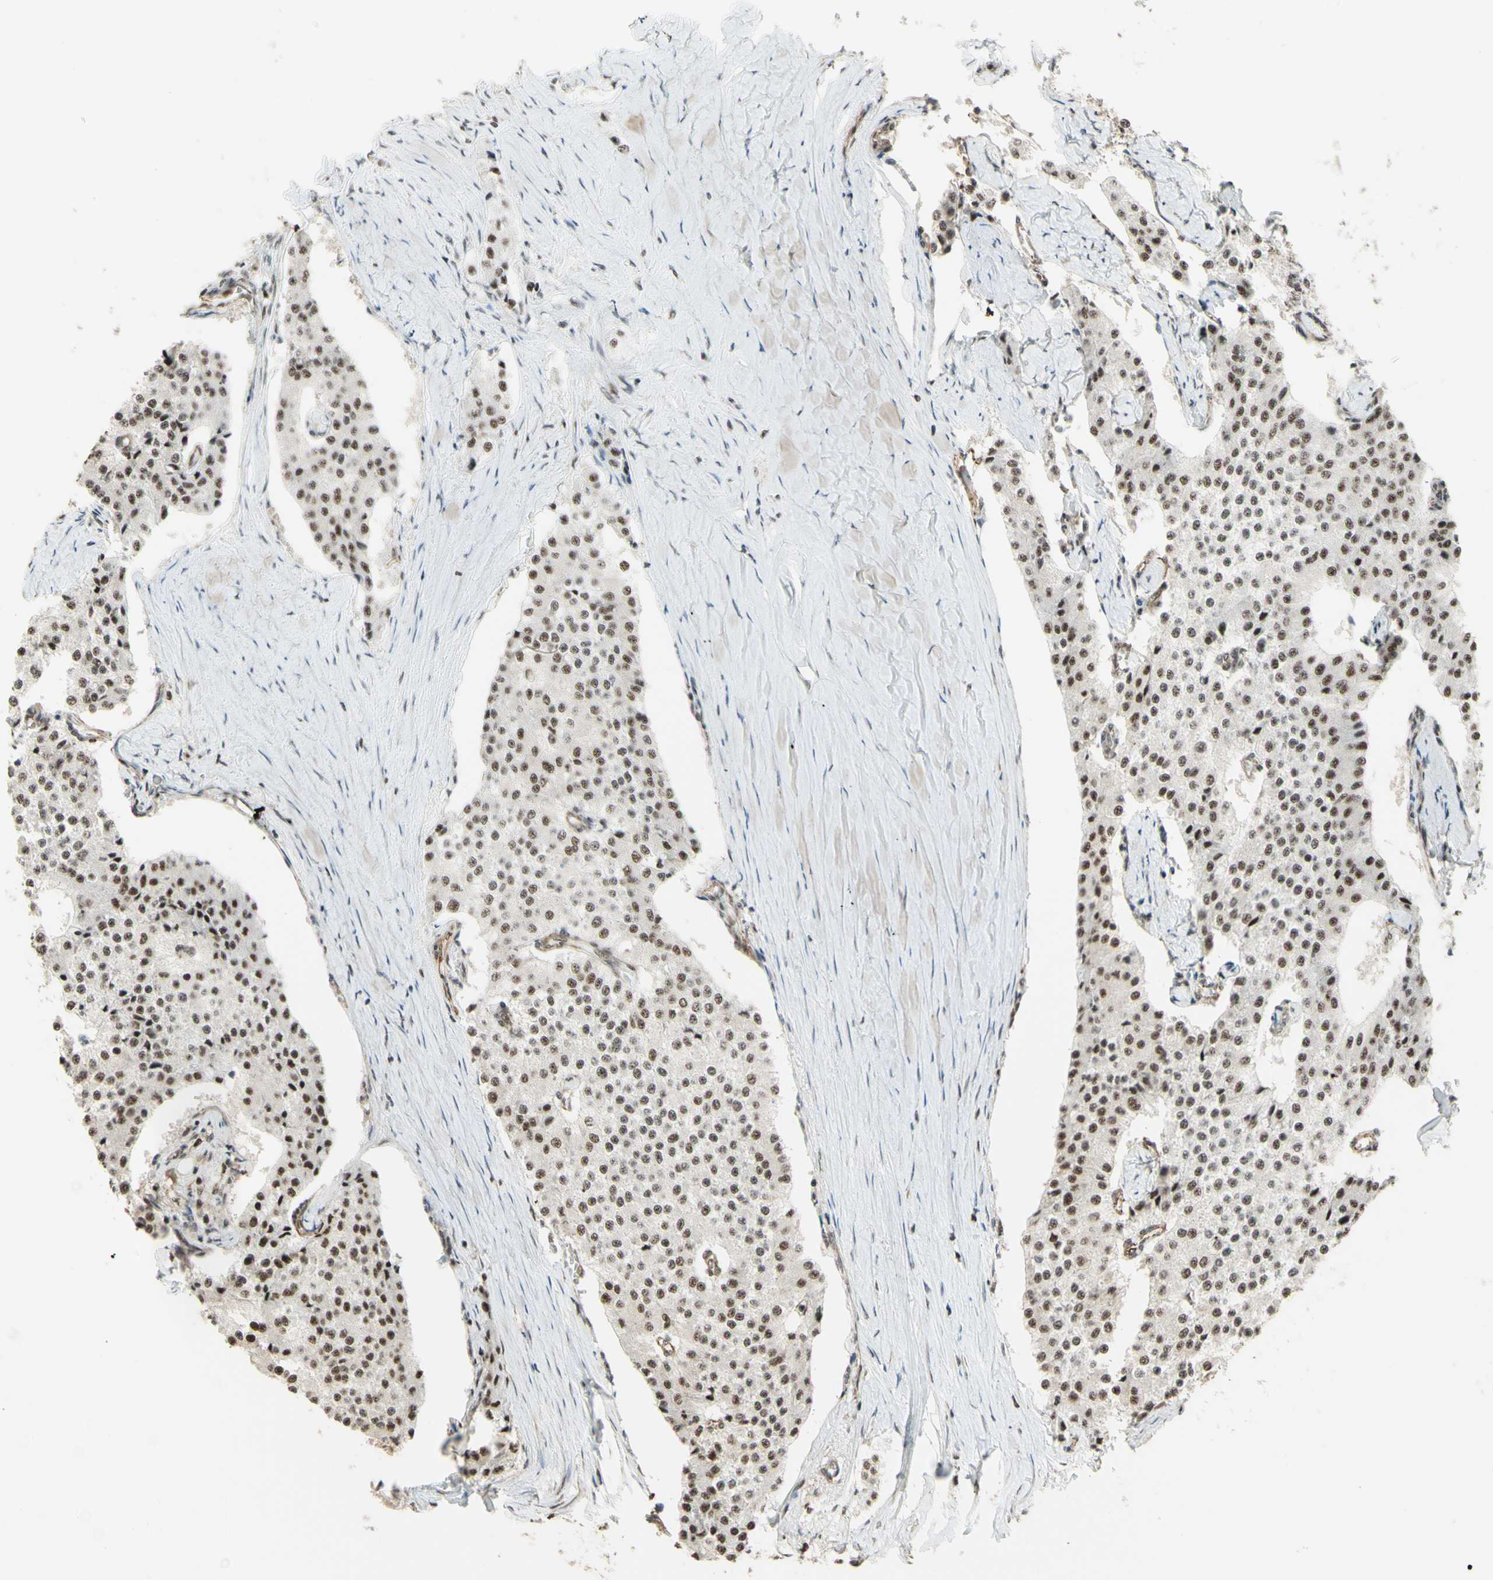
{"staining": {"intensity": "moderate", "quantity": ">75%", "location": "nuclear"}, "tissue": "carcinoid", "cell_type": "Tumor cells", "image_type": "cancer", "snomed": [{"axis": "morphology", "description": "Carcinoid, malignant, NOS"}, {"axis": "topography", "description": "Colon"}], "caption": "Carcinoid stained for a protein demonstrates moderate nuclear positivity in tumor cells.", "gene": "SAP18", "patient": {"sex": "female", "age": 52}}